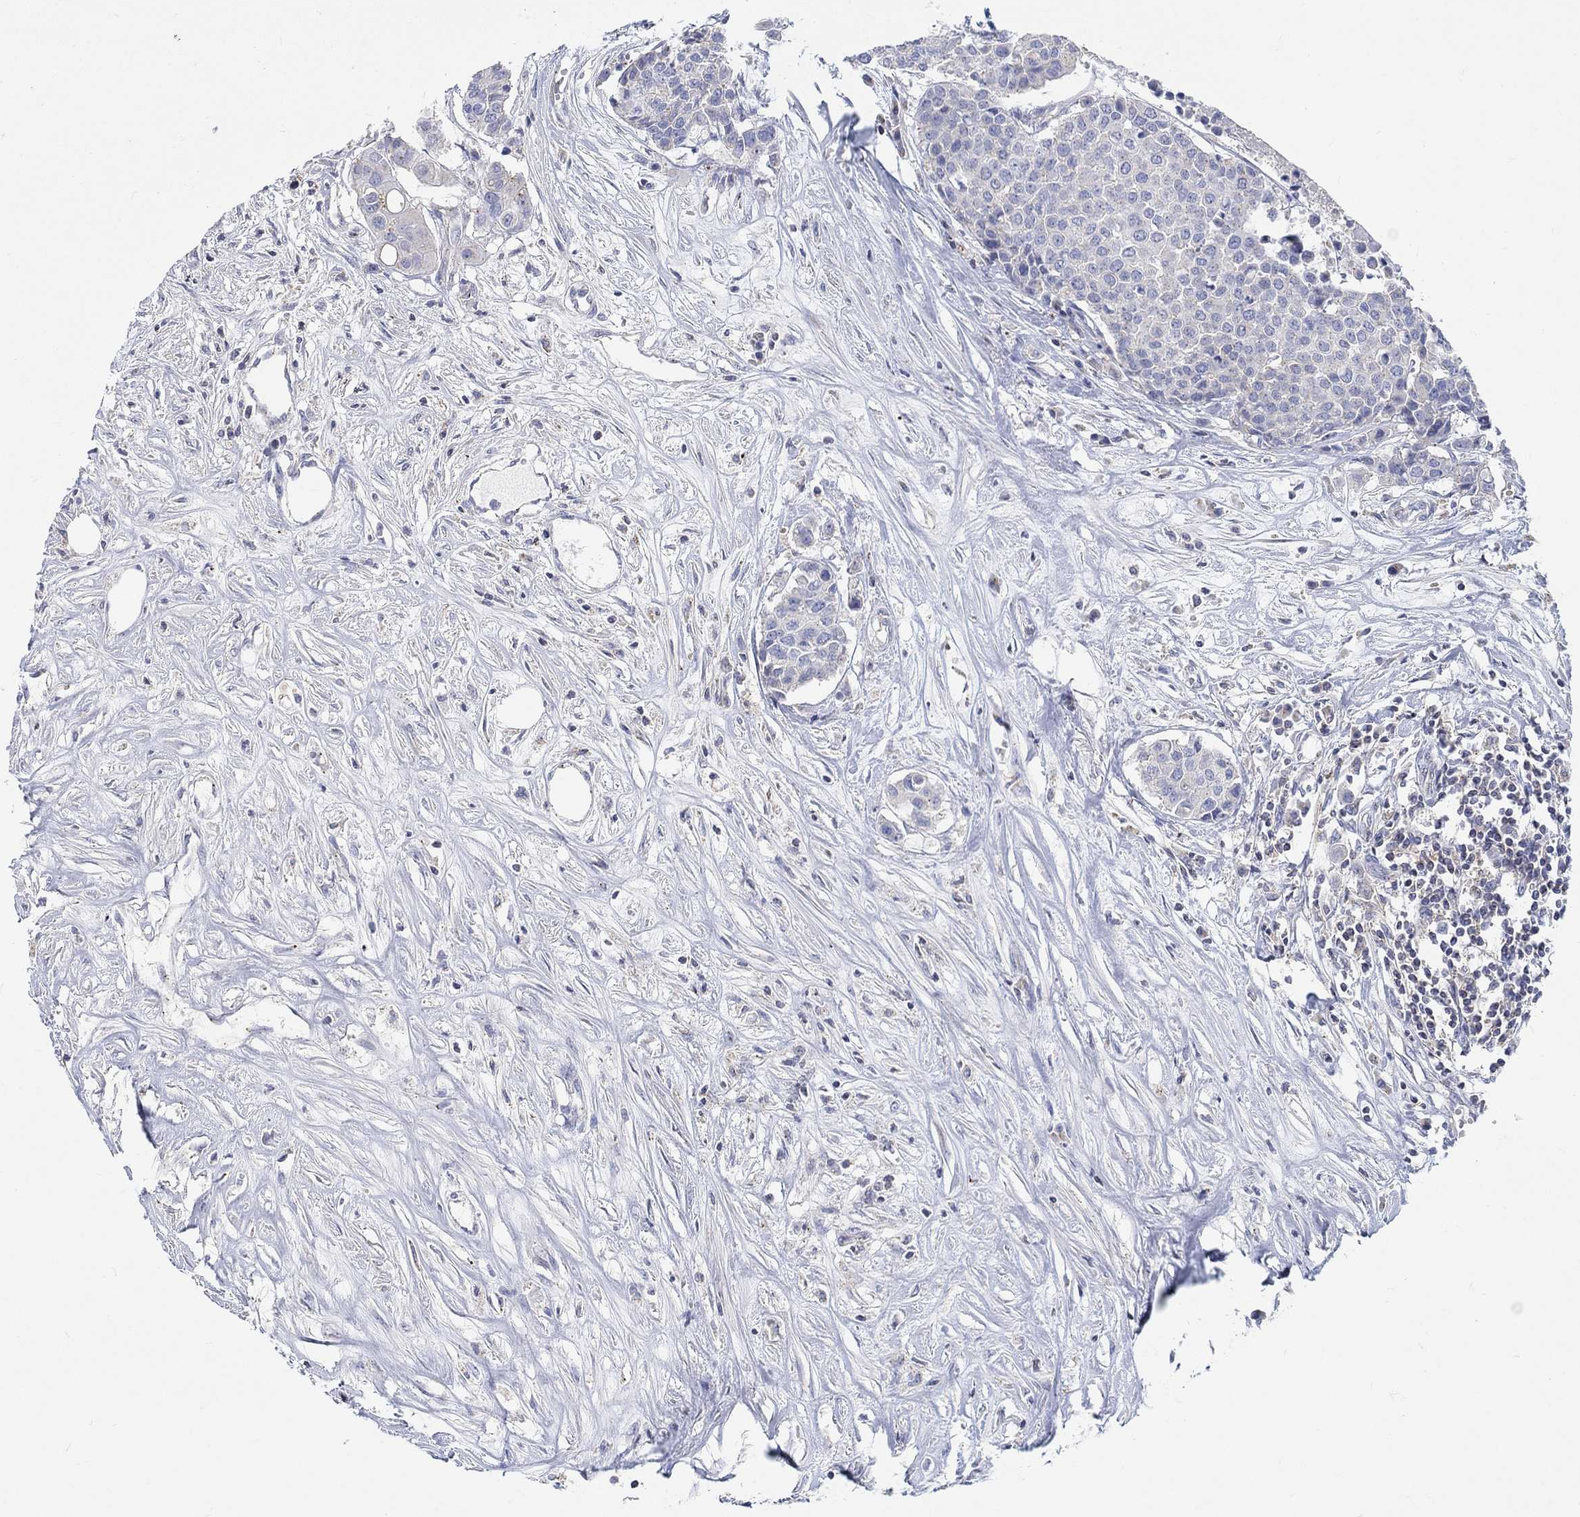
{"staining": {"intensity": "negative", "quantity": "none", "location": "none"}, "tissue": "carcinoid", "cell_type": "Tumor cells", "image_type": "cancer", "snomed": [{"axis": "morphology", "description": "Carcinoid, malignant, NOS"}, {"axis": "topography", "description": "Colon"}], "caption": "Immunohistochemical staining of human carcinoid displays no significant expression in tumor cells.", "gene": "NAV3", "patient": {"sex": "male", "age": 81}}